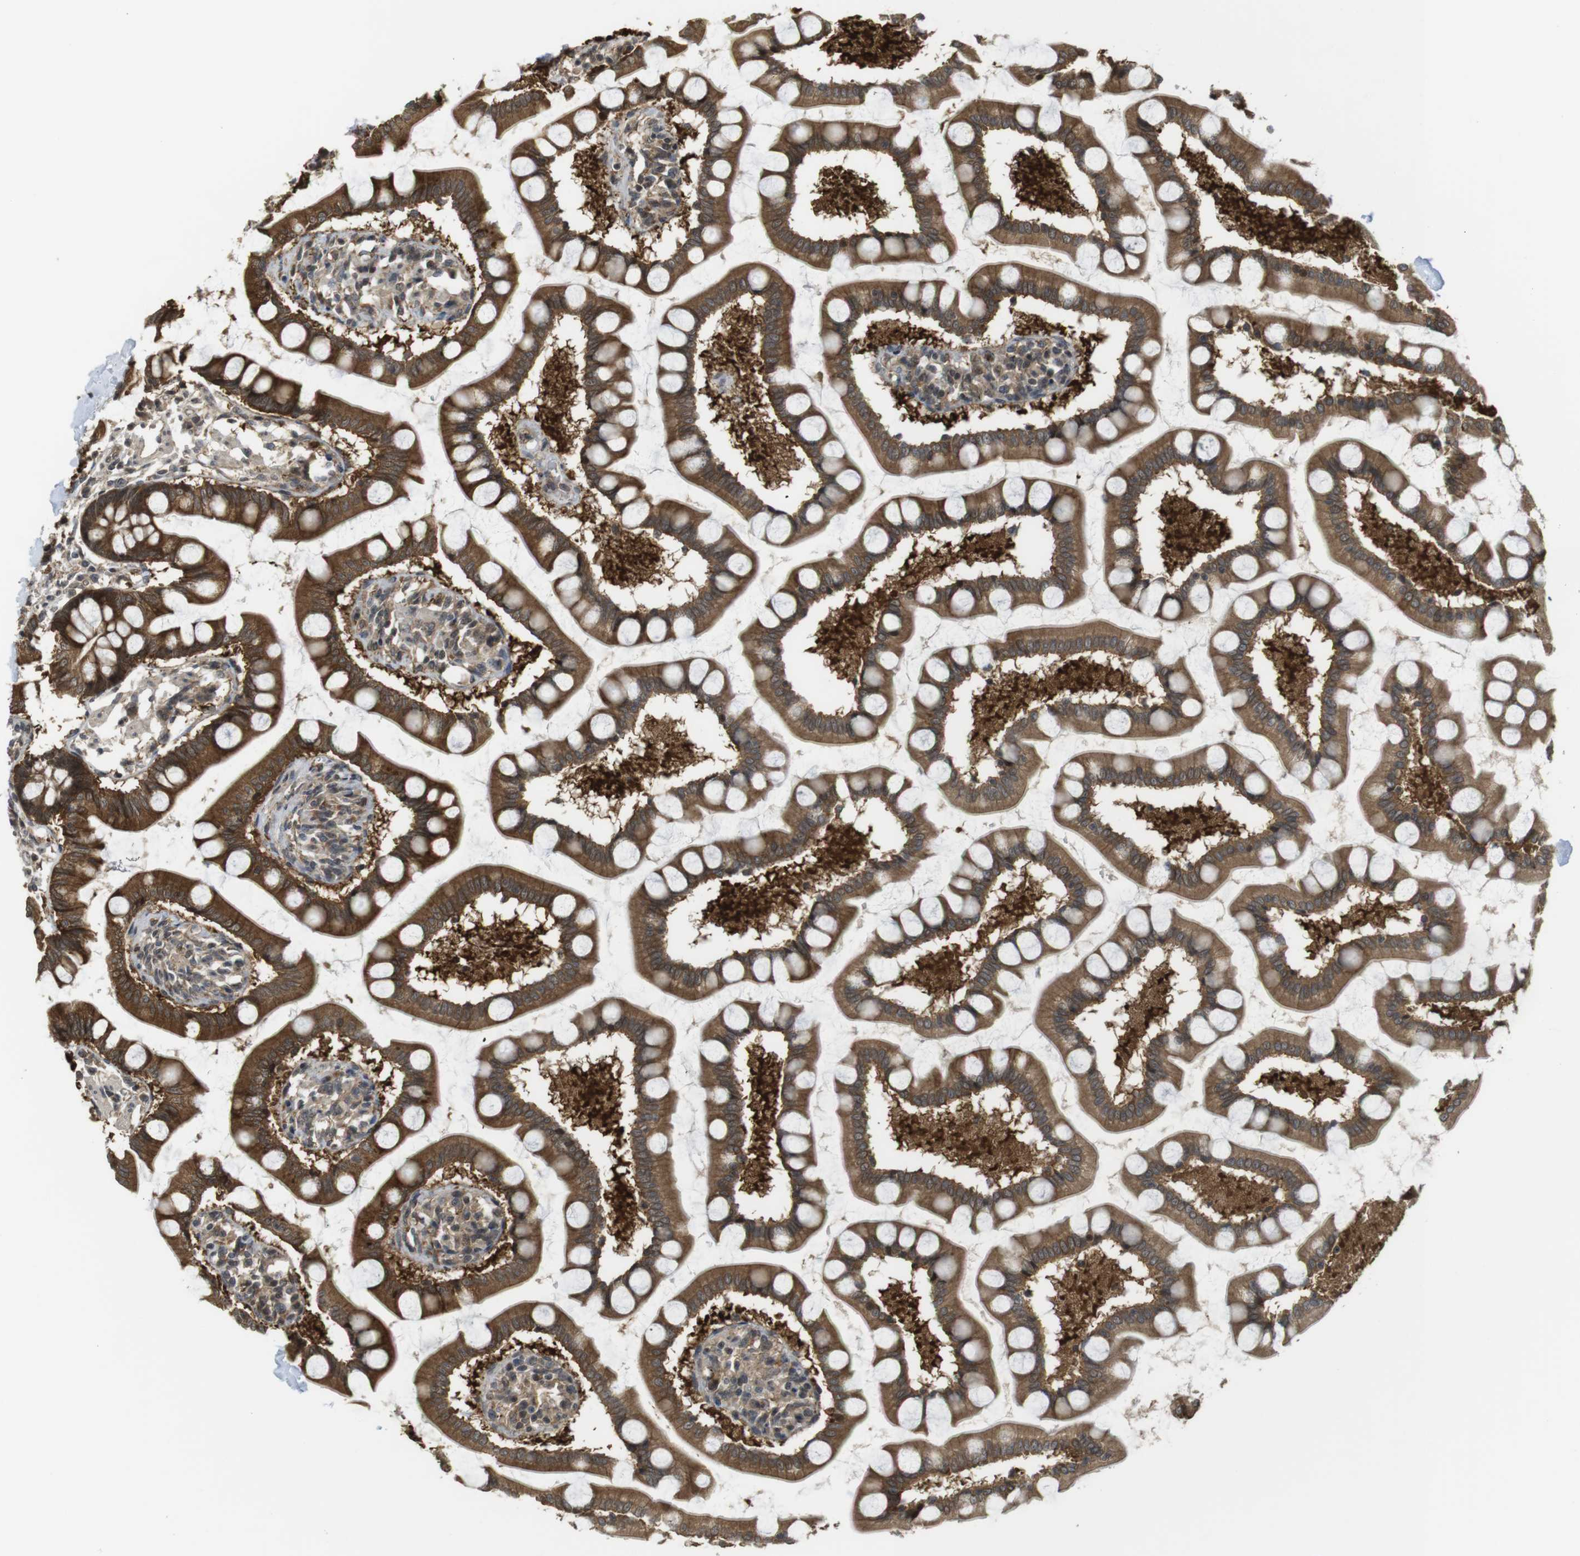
{"staining": {"intensity": "strong", "quantity": ">75%", "location": "cytoplasmic/membranous"}, "tissue": "small intestine", "cell_type": "Glandular cells", "image_type": "normal", "snomed": [{"axis": "morphology", "description": "Normal tissue, NOS"}, {"axis": "topography", "description": "Small intestine"}], "caption": "Immunohistochemical staining of unremarkable small intestine demonstrates strong cytoplasmic/membranous protein staining in approximately >75% of glandular cells.", "gene": "CC2D1A", "patient": {"sex": "male", "age": 41}}